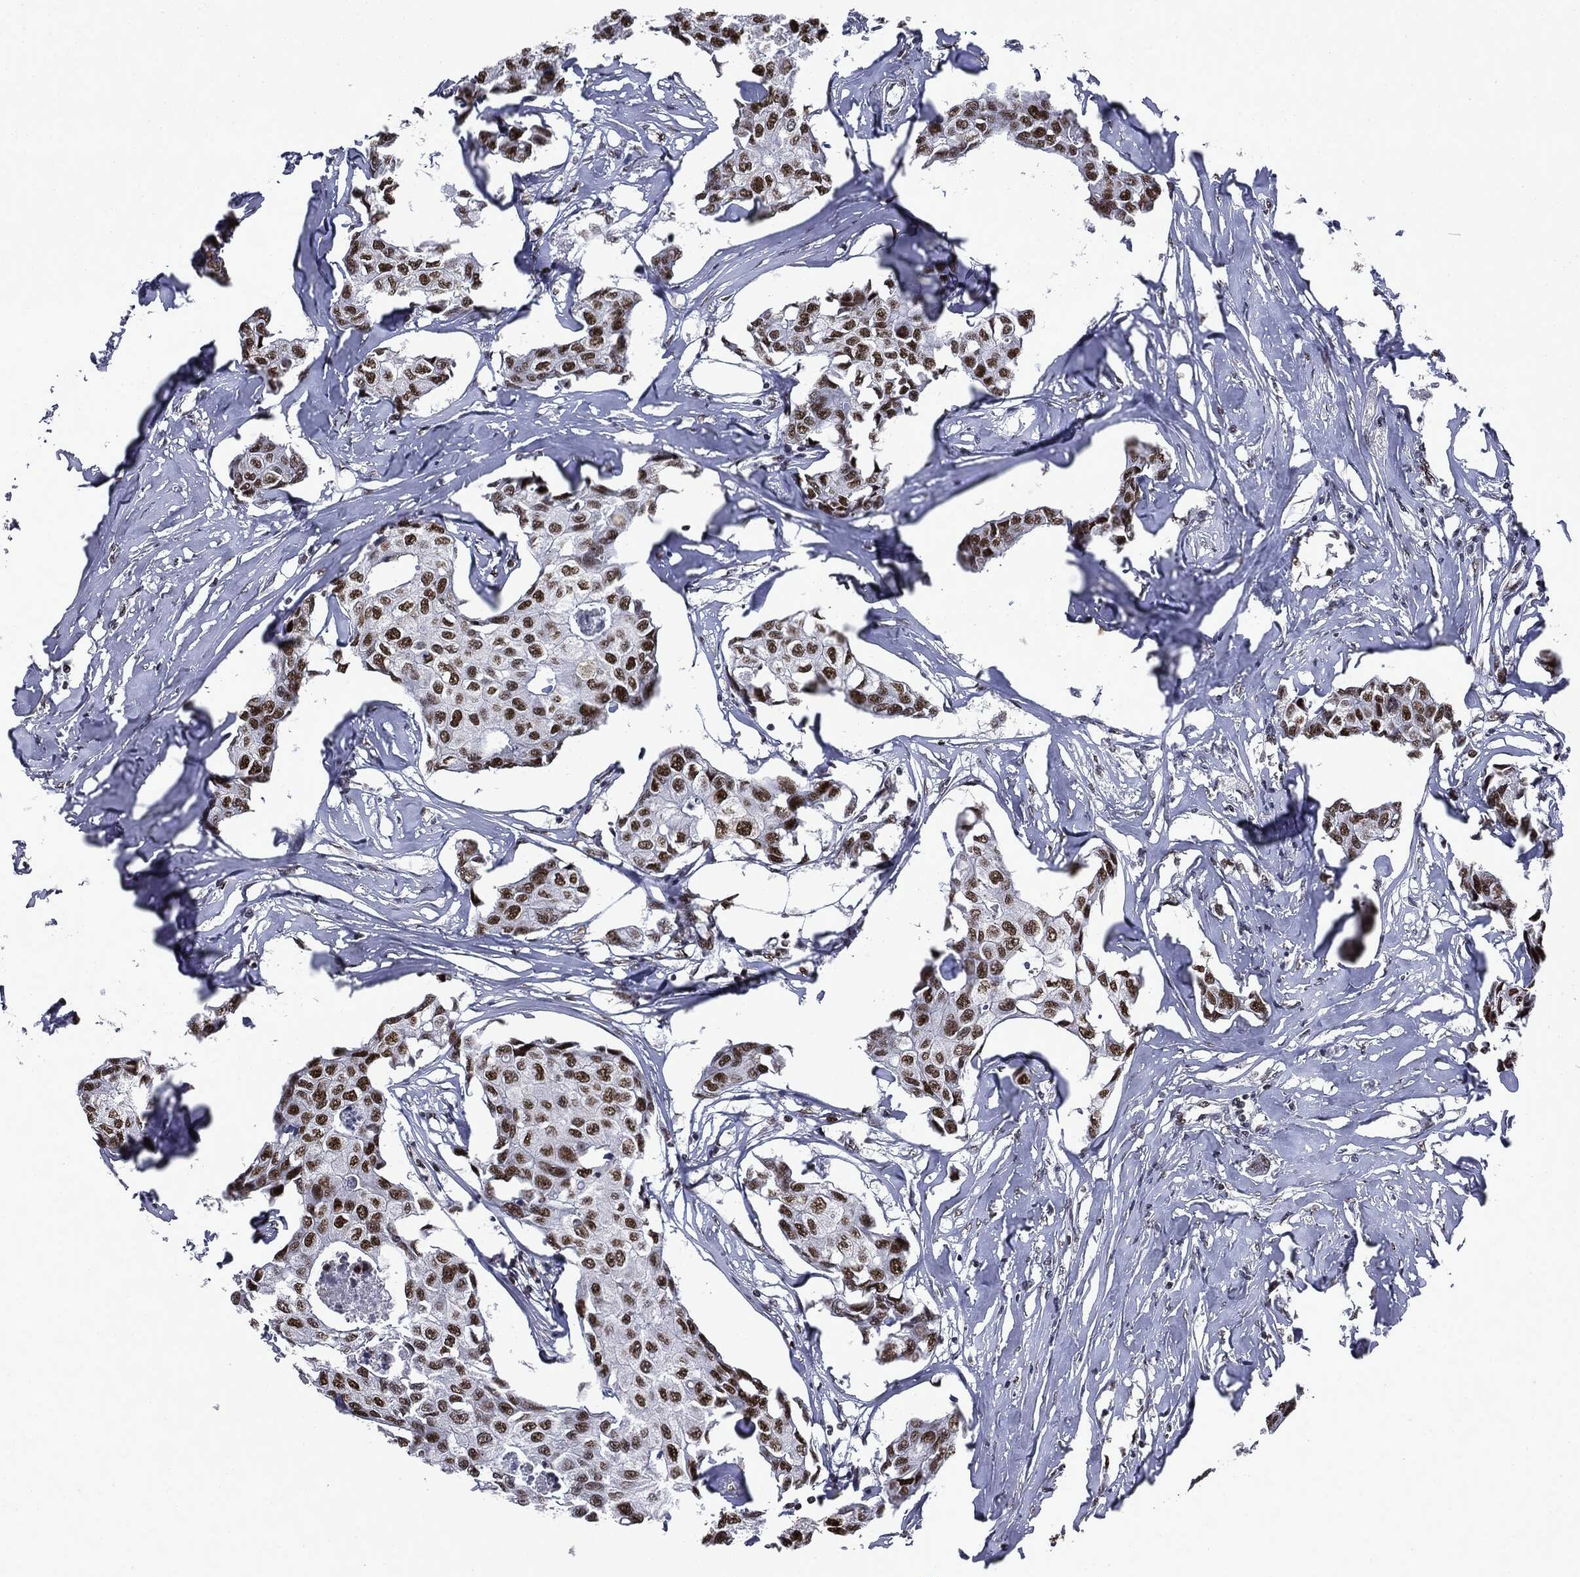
{"staining": {"intensity": "strong", "quantity": ">75%", "location": "nuclear"}, "tissue": "breast cancer", "cell_type": "Tumor cells", "image_type": "cancer", "snomed": [{"axis": "morphology", "description": "Duct carcinoma"}, {"axis": "topography", "description": "Breast"}], "caption": "Breast cancer tissue demonstrates strong nuclear staining in about >75% of tumor cells, visualized by immunohistochemistry.", "gene": "MSH2", "patient": {"sex": "female", "age": 80}}